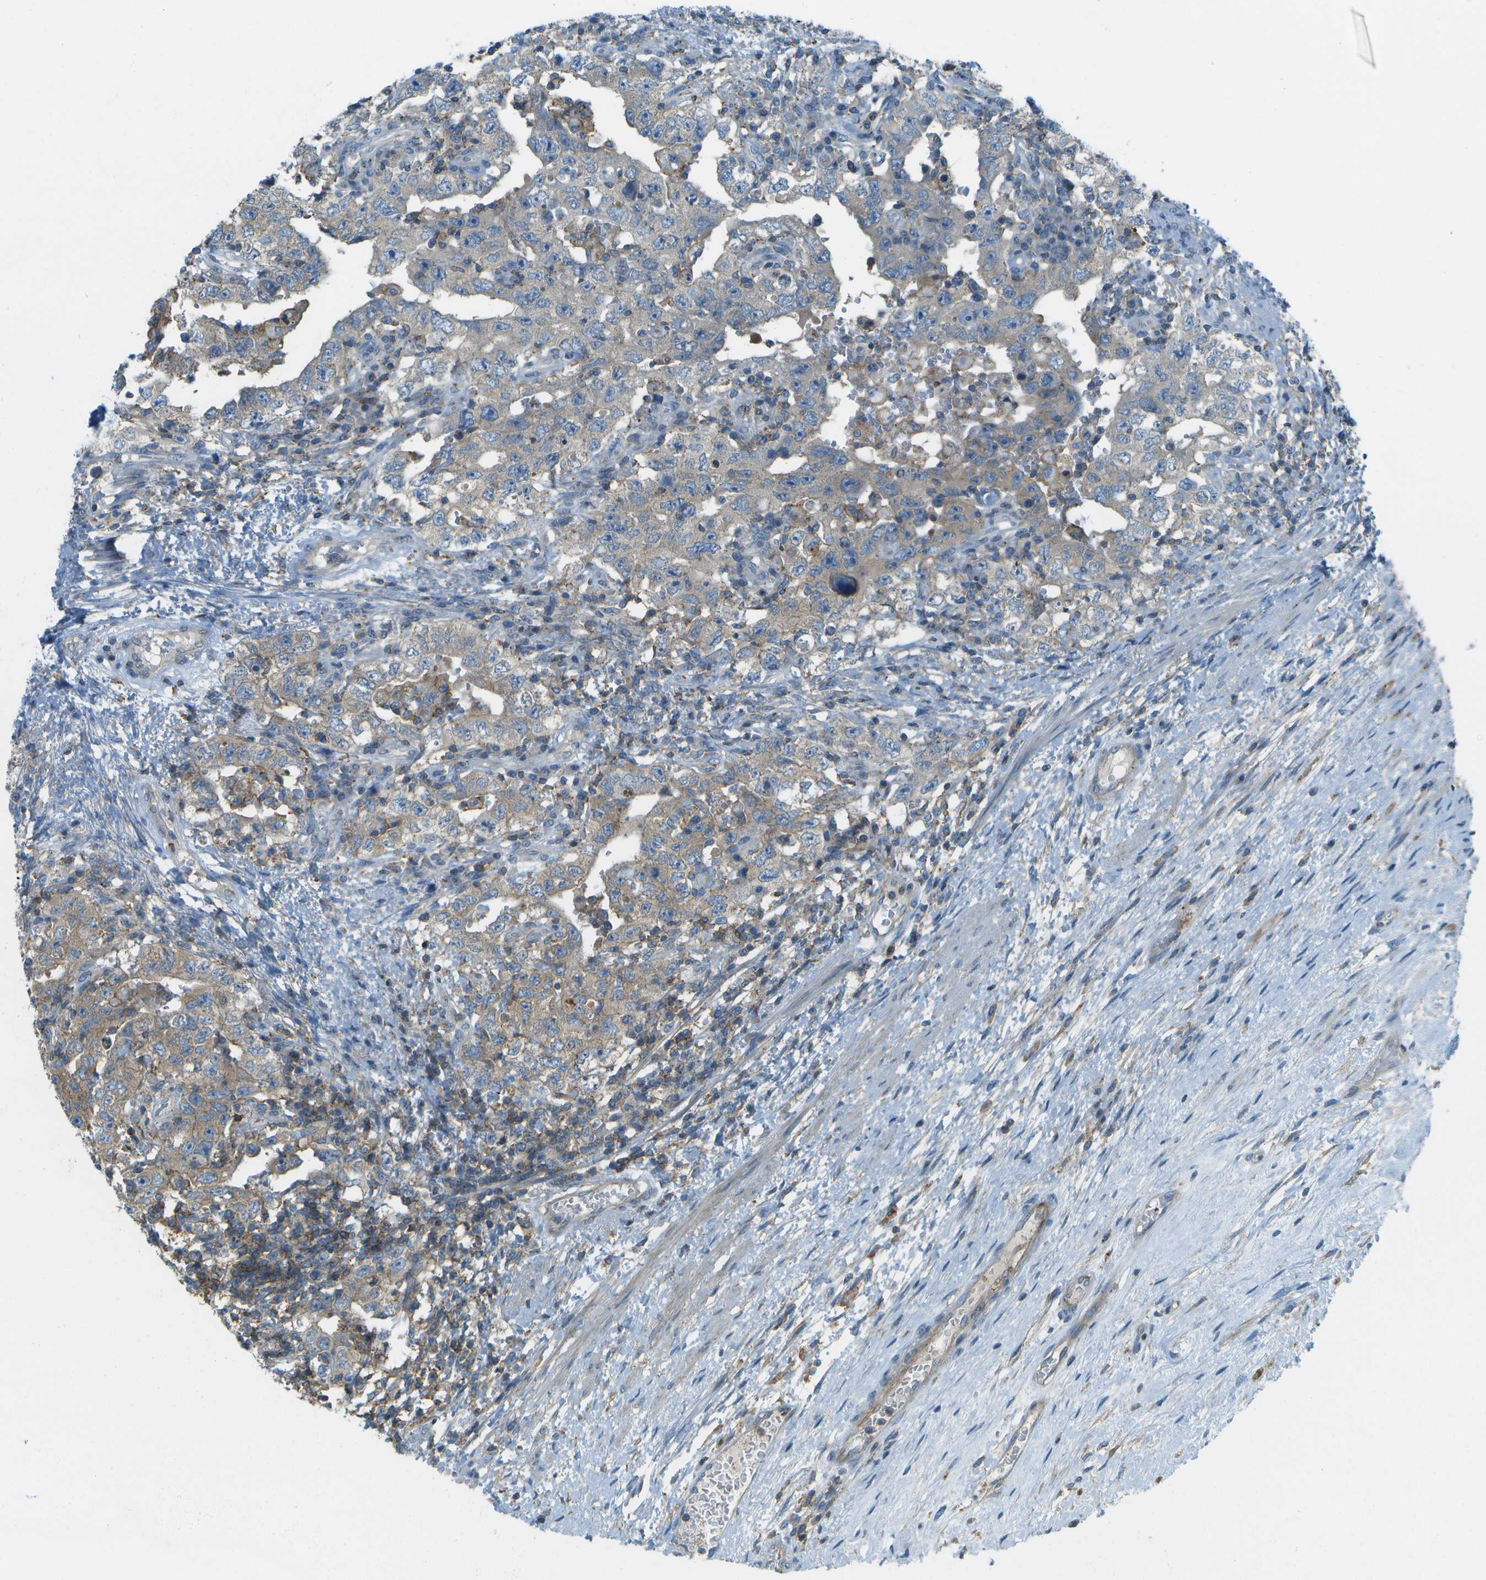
{"staining": {"intensity": "weak", "quantity": "25%-75%", "location": "cytoplasmic/membranous"}, "tissue": "testis cancer", "cell_type": "Tumor cells", "image_type": "cancer", "snomed": [{"axis": "morphology", "description": "Carcinoma, Embryonal, NOS"}, {"axis": "topography", "description": "Testis"}], "caption": "Testis embryonal carcinoma stained for a protein (brown) exhibits weak cytoplasmic/membranous positive positivity in approximately 25%-75% of tumor cells.", "gene": "LRRC66", "patient": {"sex": "male", "age": 26}}